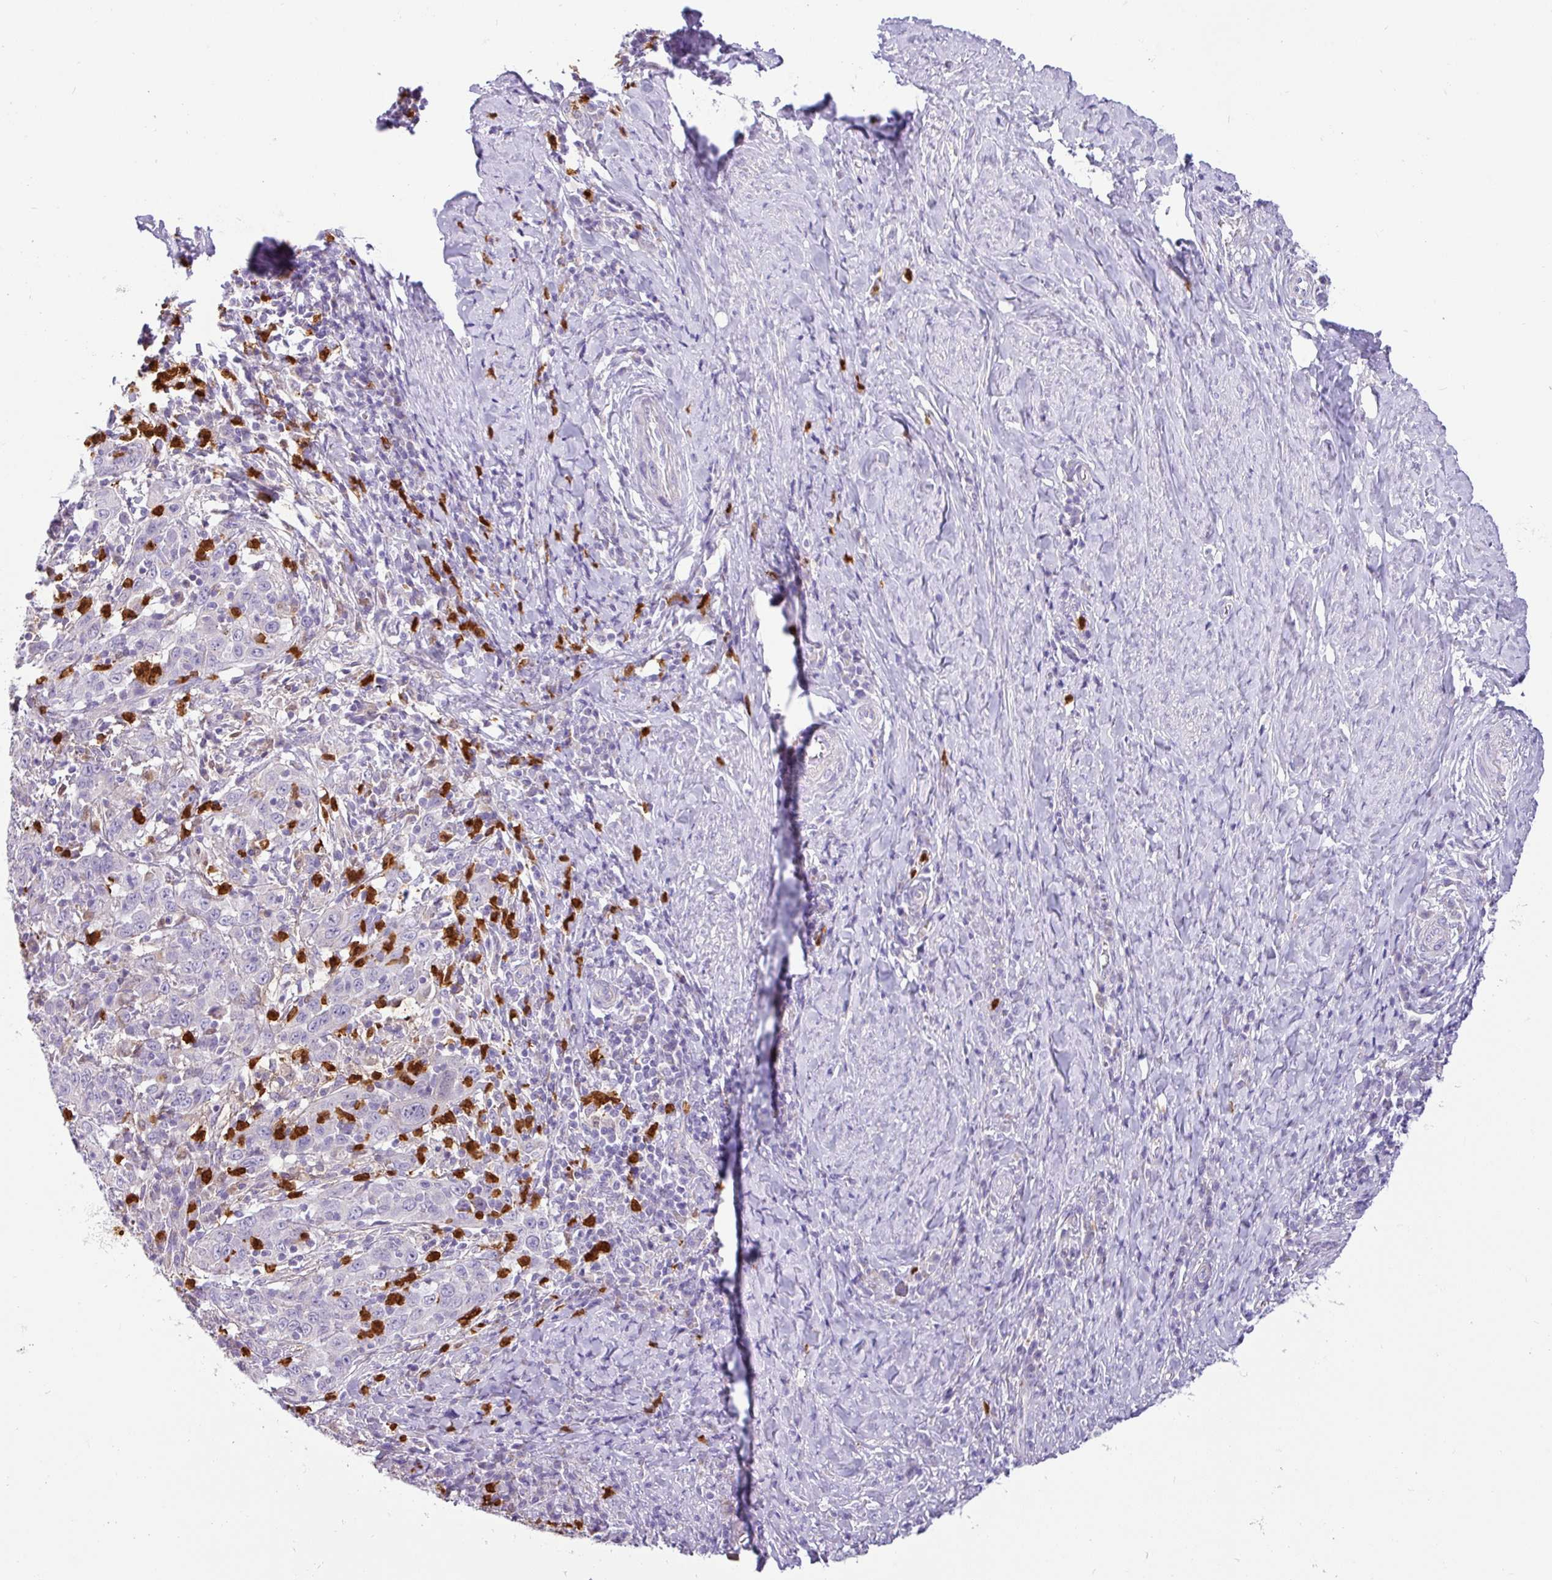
{"staining": {"intensity": "negative", "quantity": "none", "location": "none"}, "tissue": "cervical cancer", "cell_type": "Tumor cells", "image_type": "cancer", "snomed": [{"axis": "morphology", "description": "Squamous cell carcinoma, NOS"}, {"axis": "topography", "description": "Cervix"}], "caption": "Tumor cells show no significant positivity in squamous cell carcinoma (cervical).", "gene": "SH2D3C", "patient": {"sex": "female", "age": 46}}